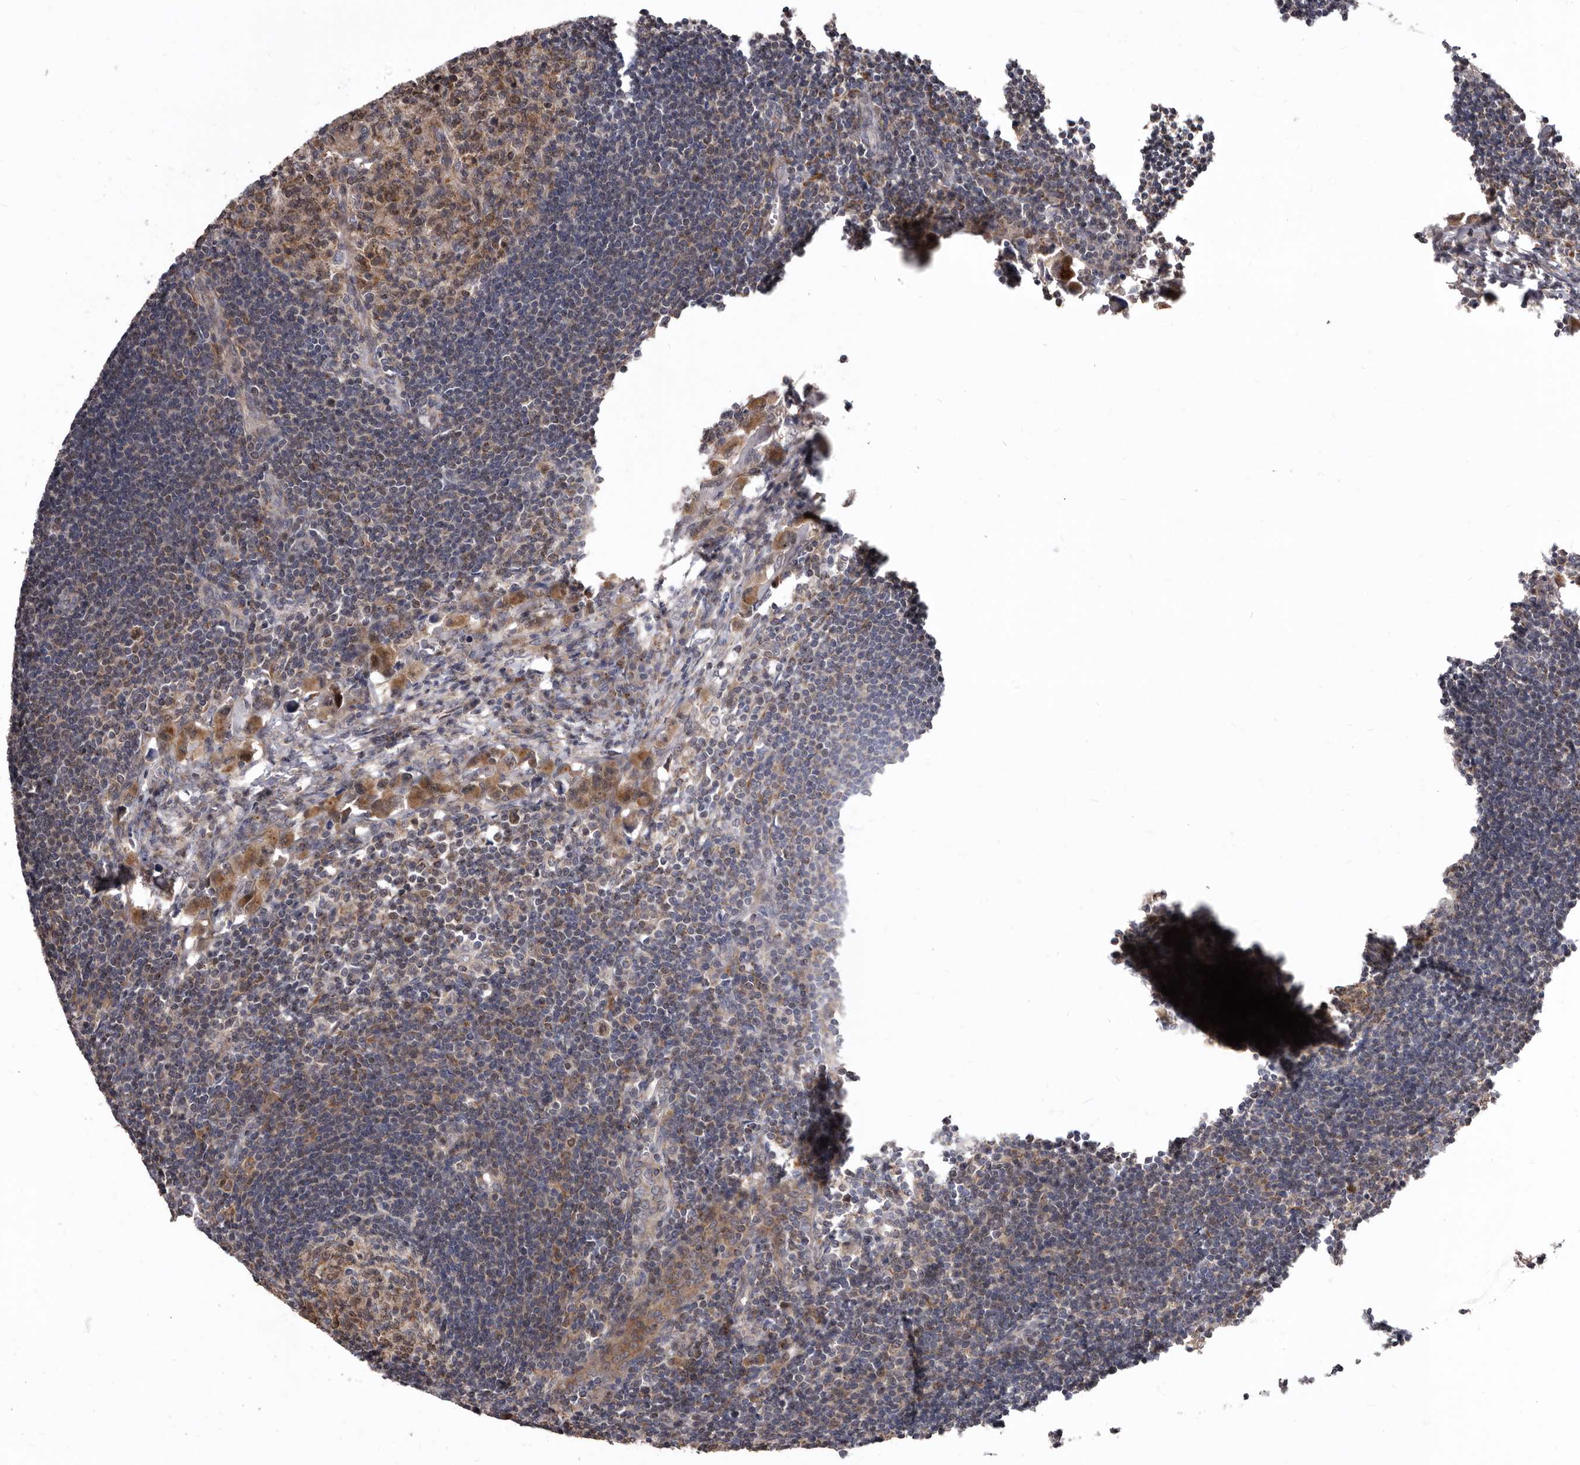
{"staining": {"intensity": "strong", "quantity": ">75%", "location": "cytoplasmic/membranous"}, "tissue": "lymph node", "cell_type": "Germinal center cells", "image_type": "normal", "snomed": [{"axis": "morphology", "description": "Normal tissue, NOS"}, {"axis": "morphology", "description": "Malignant melanoma, Metastatic site"}, {"axis": "topography", "description": "Lymph node"}], "caption": "Protein staining shows strong cytoplasmic/membranous positivity in approximately >75% of germinal center cells in normal lymph node. (brown staining indicates protein expression, while blue staining denotes nuclei).", "gene": "SMC4", "patient": {"sex": "male", "age": 41}}